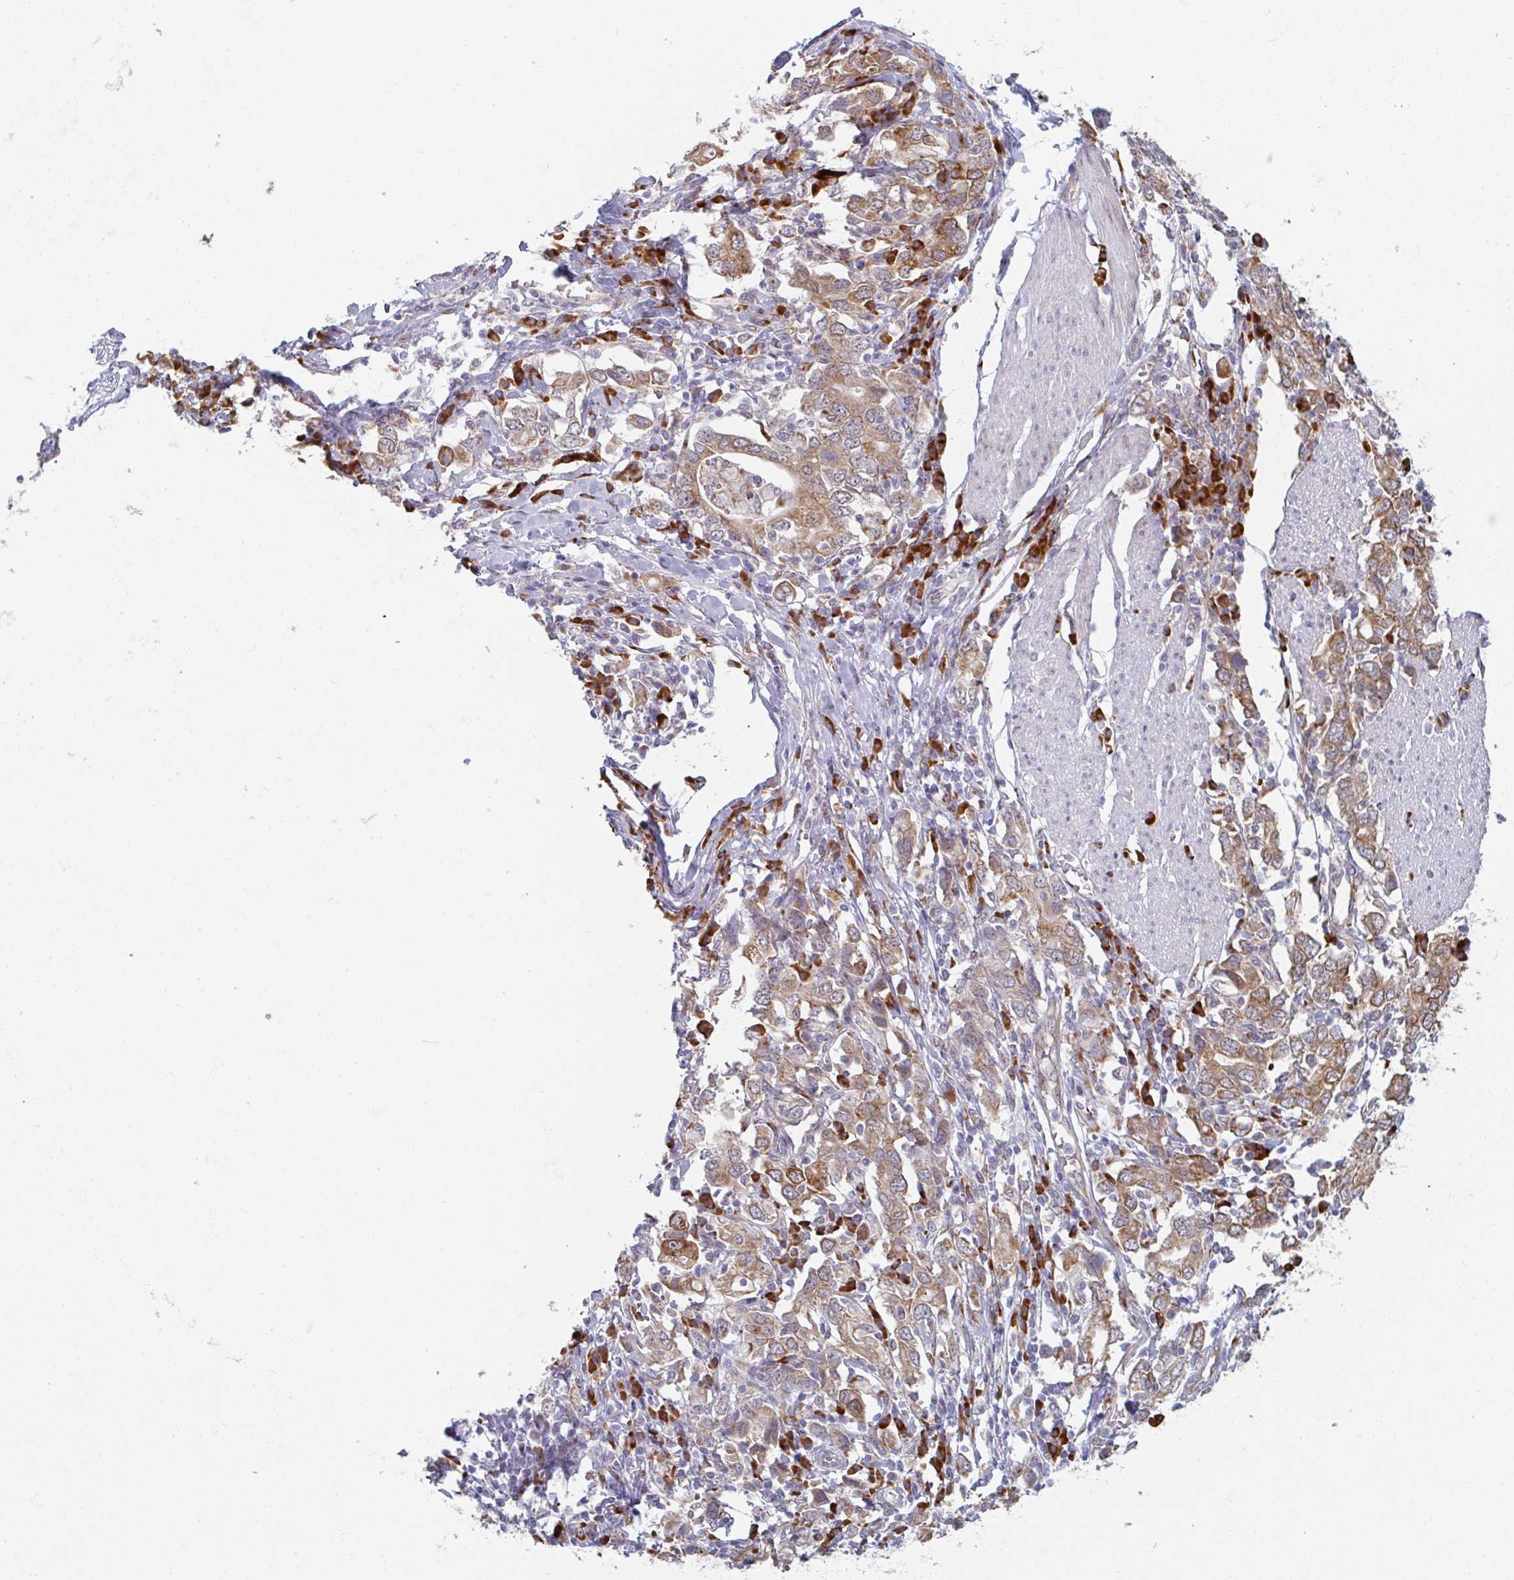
{"staining": {"intensity": "weak", "quantity": ">75%", "location": "cytoplasmic/membranous"}, "tissue": "stomach cancer", "cell_type": "Tumor cells", "image_type": "cancer", "snomed": [{"axis": "morphology", "description": "Adenocarcinoma, NOS"}, {"axis": "topography", "description": "Stomach, upper"}, {"axis": "topography", "description": "Stomach"}], "caption": "Stomach cancer stained with immunohistochemistry (IHC) displays weak cytoplasmic/membranous staining in approximately >75% of tumor cells.", "gene": "TRAPPC10", "patient": {"sex": "male", "age": 62}}